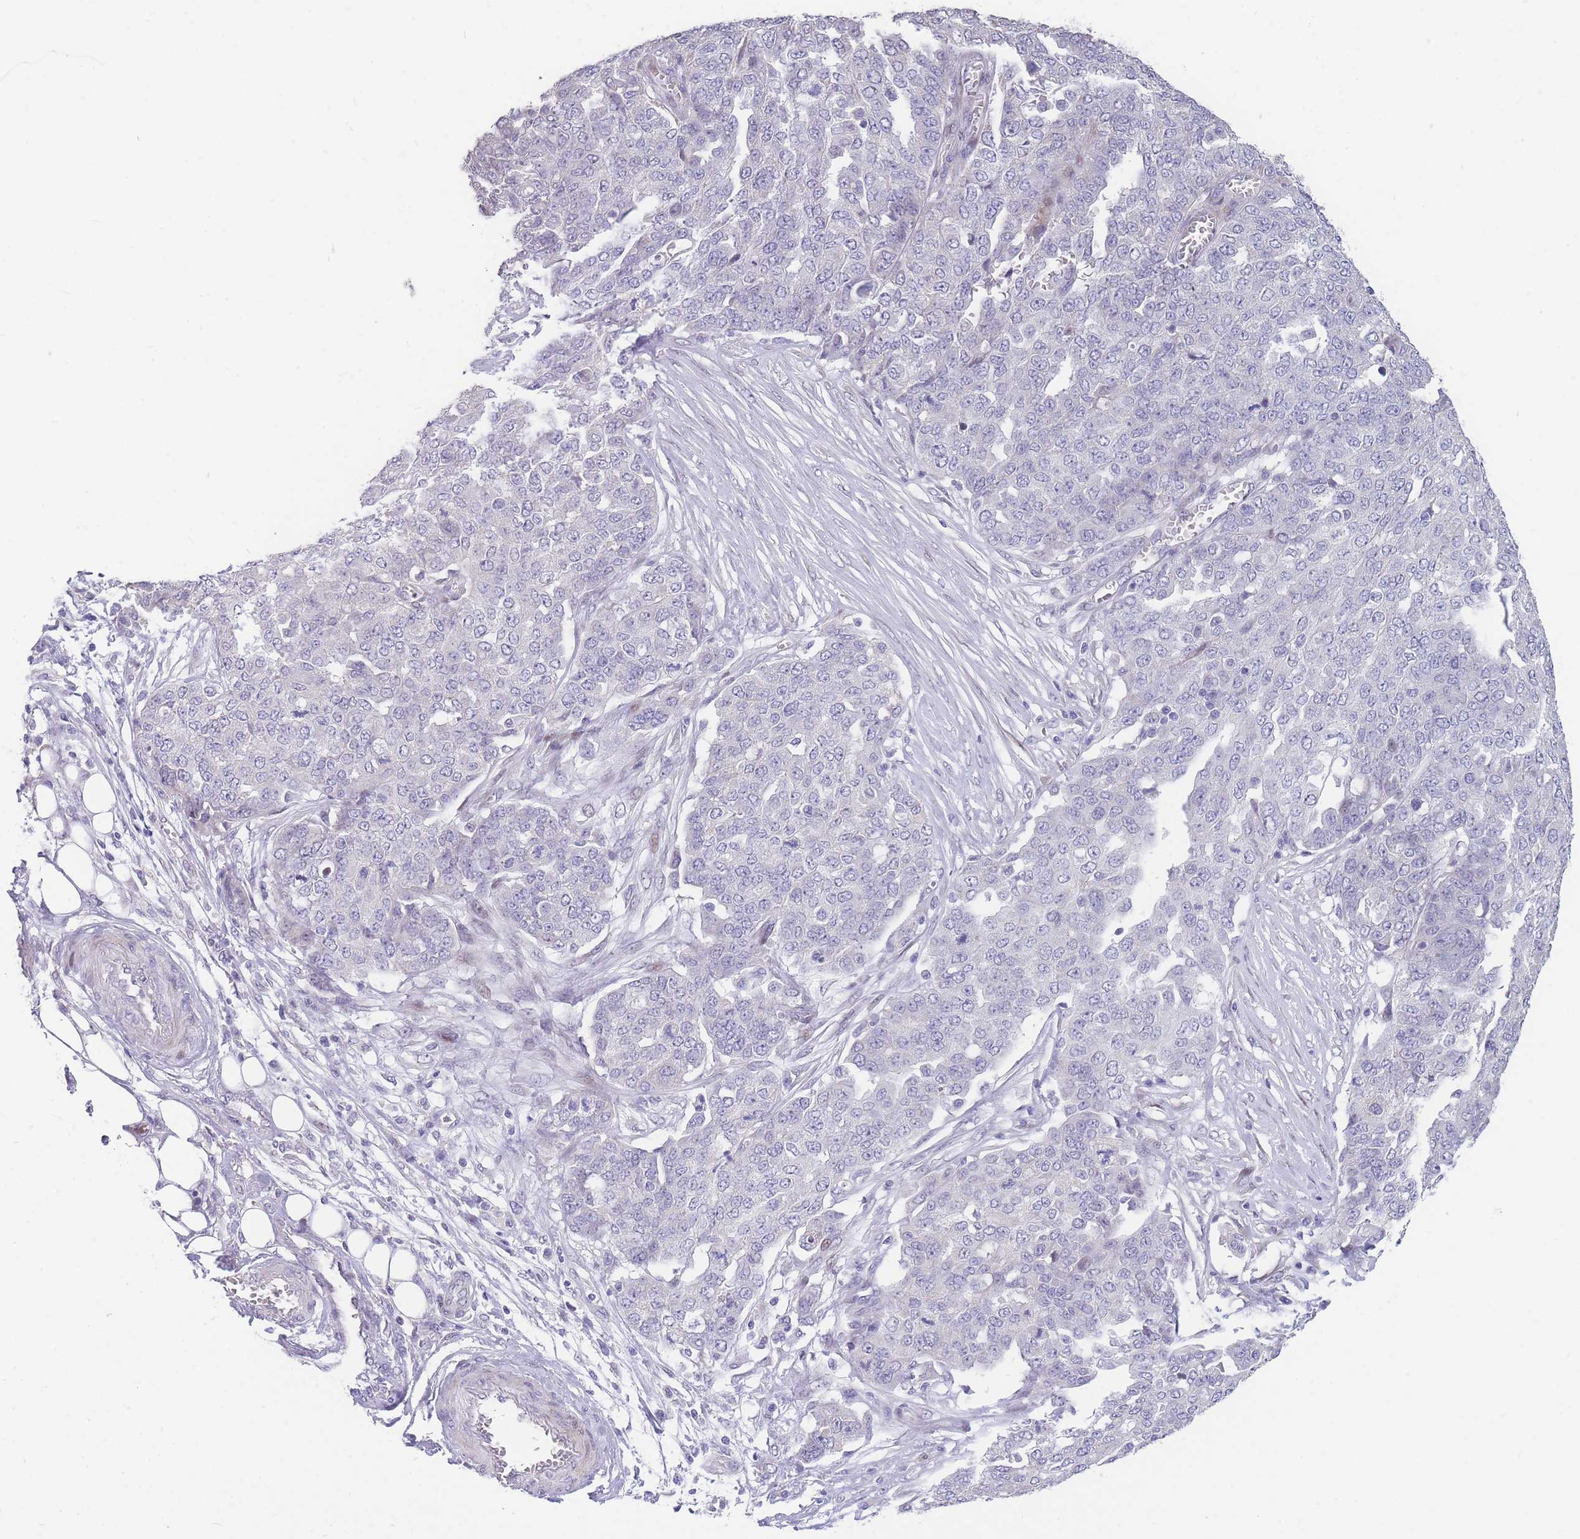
{"staining": {"intensity": "negative", "quantity": "none", "location": "none"}, "tissue": "ovarian cancer", "cell_type": "Tumor cells", "image_type": "cancer", "snomed": [{"axis": "morphology", "description": "Cystadenocarcinoma, serous, NOS"}, {"axis": "topography", "description": "Soft tissue"}, {"axis": "topography", "description": "Ovary"}], "caption": "This is an immunohistochemistry histopathology image of human ovarian cancer. There is no staining in tumor cells.", "gene": "SHCBP1", "patient": {"sex": "female", "age": 57}}